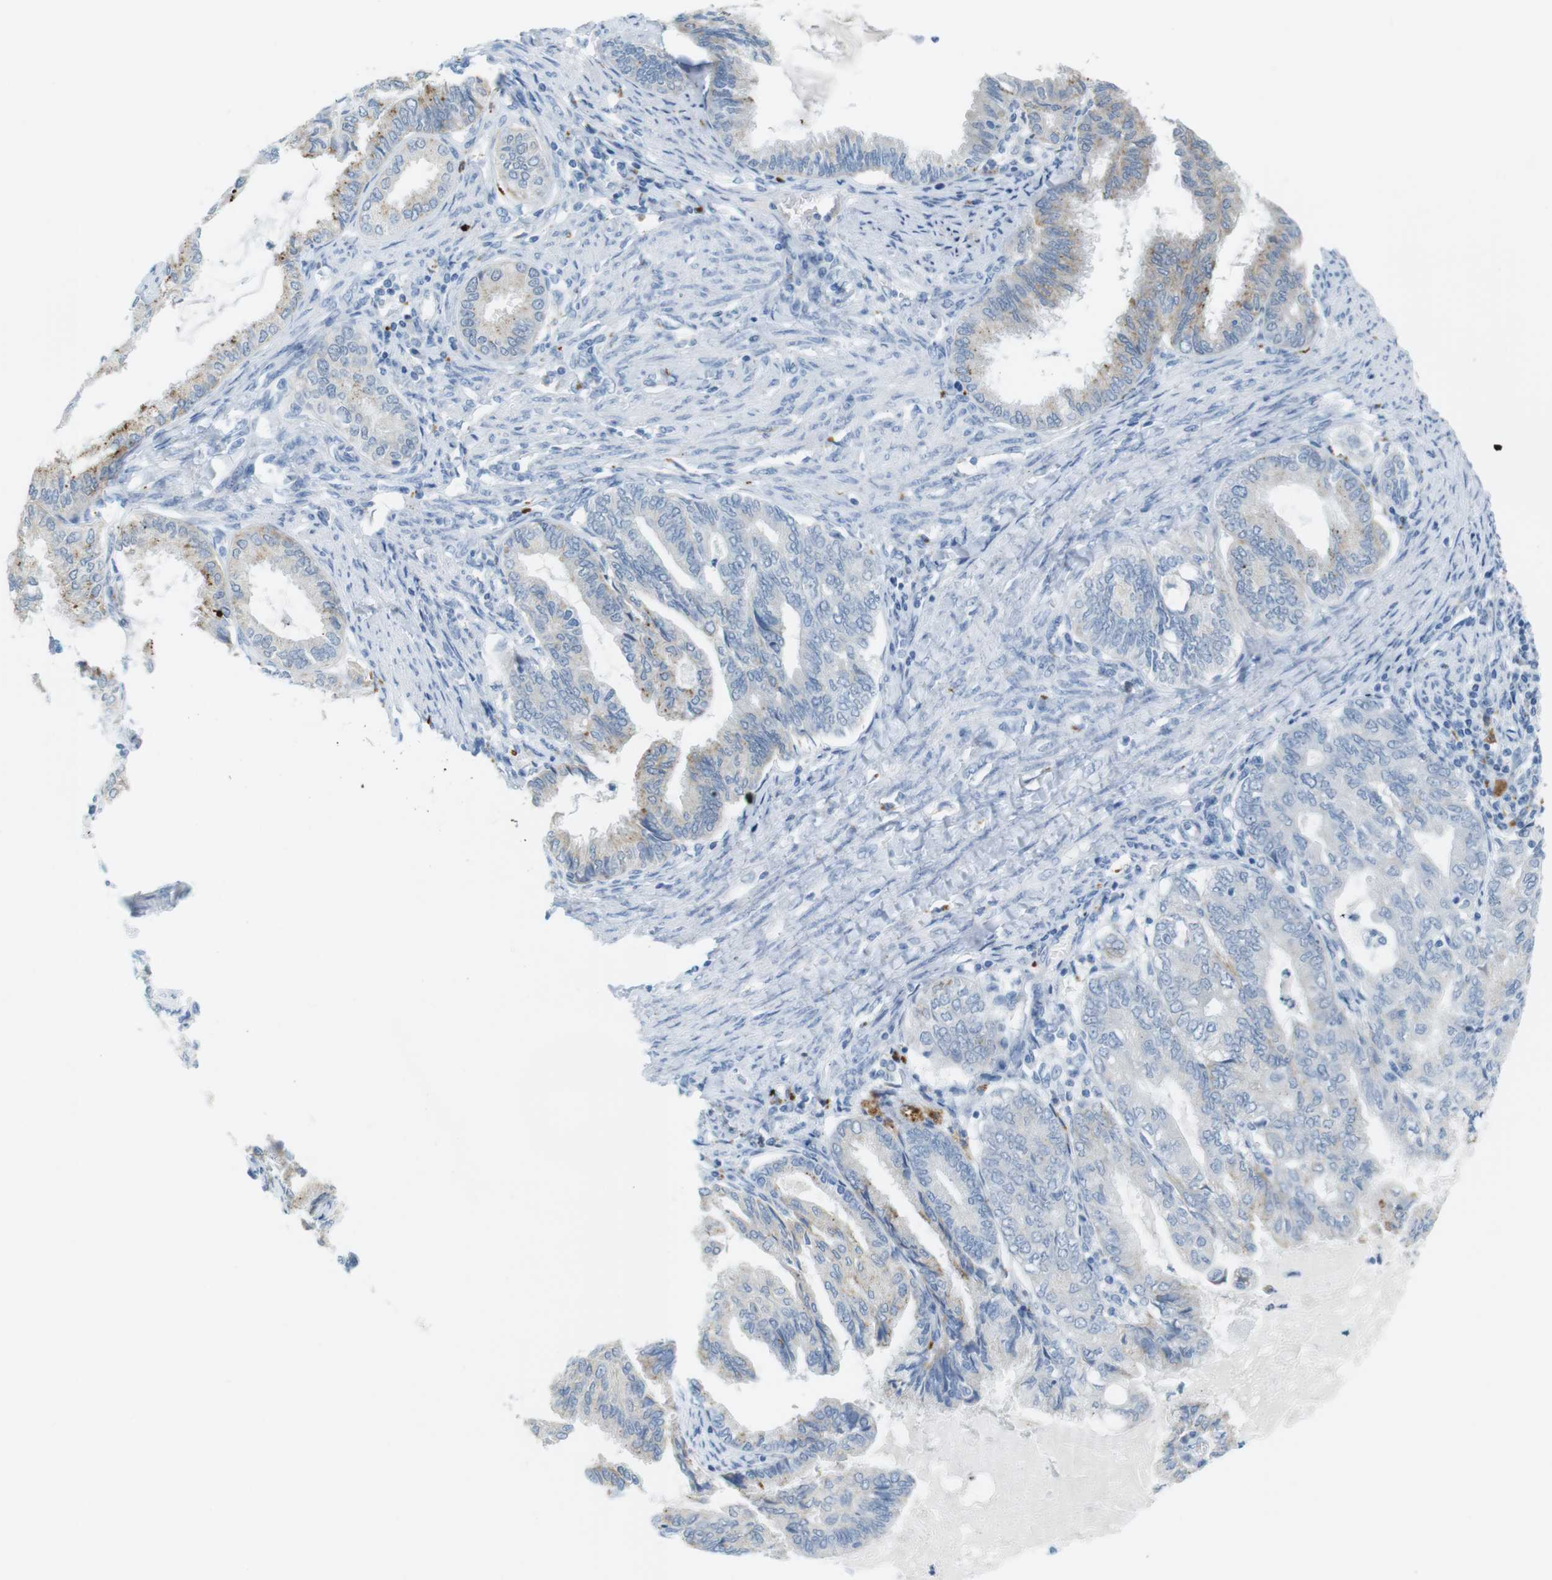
{"staining": {"intensity": "weak", "quantity": "<25%", "location": "cytoplasmic/membranous"}, "tissue": "endometrial cancer", "cell_type": "Tumor cells", "image_type": "cancer", "snomed": [{"axis": "morphology", "description": "Adenocarcinoma, NOS"}, {"axis": "topography", "description": "Endometrium"}], "caption": "A high-resolution histopathology image shows immunohistochemistry staining of endometrial cancer, which shows no significant expression in tumor cells.", "gene": "YIPF1", "patient": {"sex": "female", "age": 86}}